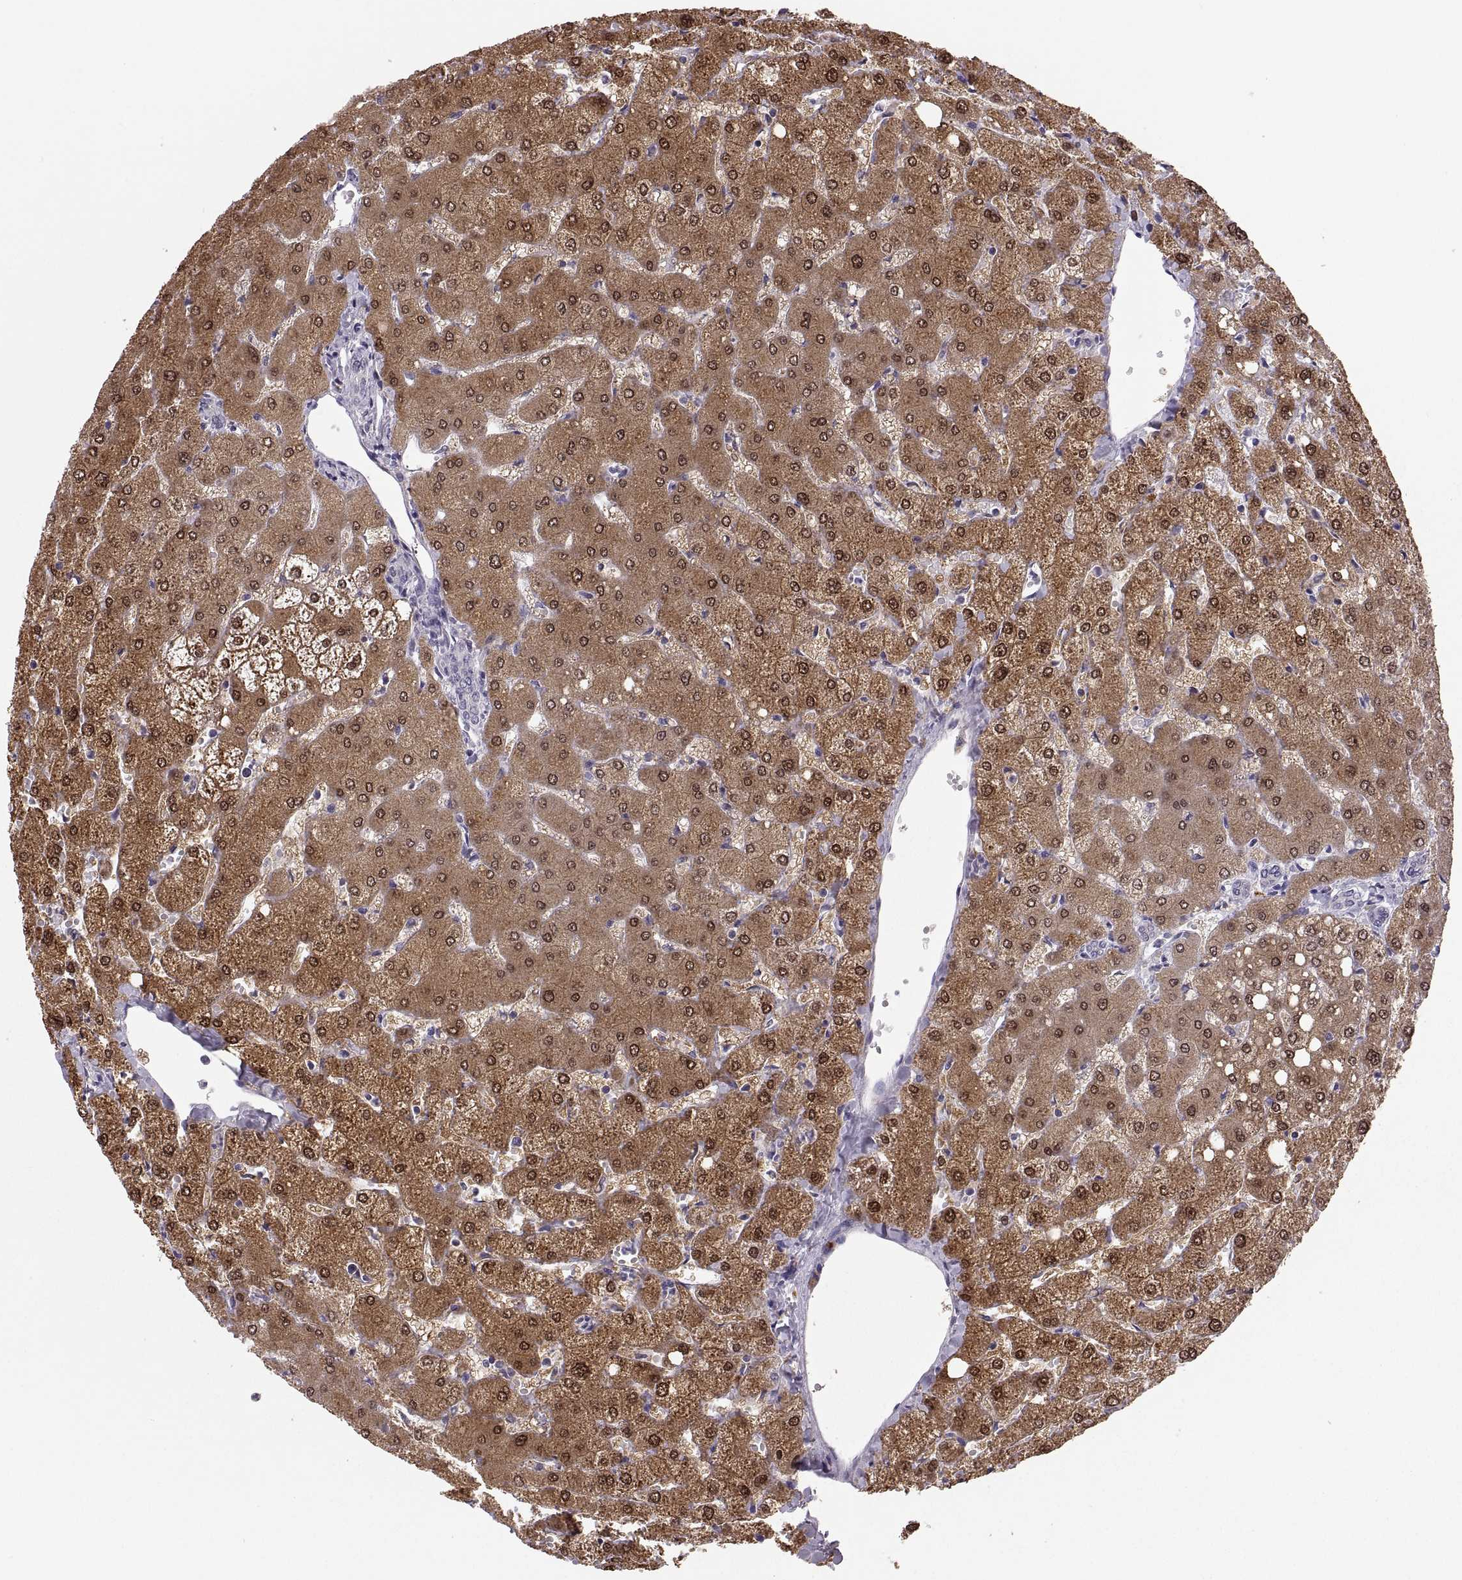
{"staining": {"intensity": "negative", "quantity": "none", "location": "none"}, "tissue": "liver", "cell_type": "Cholangiocytes", "image_type": "normal", "snomed": [{"axis": "morphology", "description": "Normal tissue, NOS"}, {"axis": "topography", "description": "Liver"}], "caption": "Cholangiocytes show no significant protein expression in benign liver. (Stains: DAB (3,3'-diaminobenzidine) IHC with hematoxylin counter stain, Microscopy: brightfield microscopy at high magnification).", "gene": "ADH6", "patient": {"sex": "female", "age": 54}}